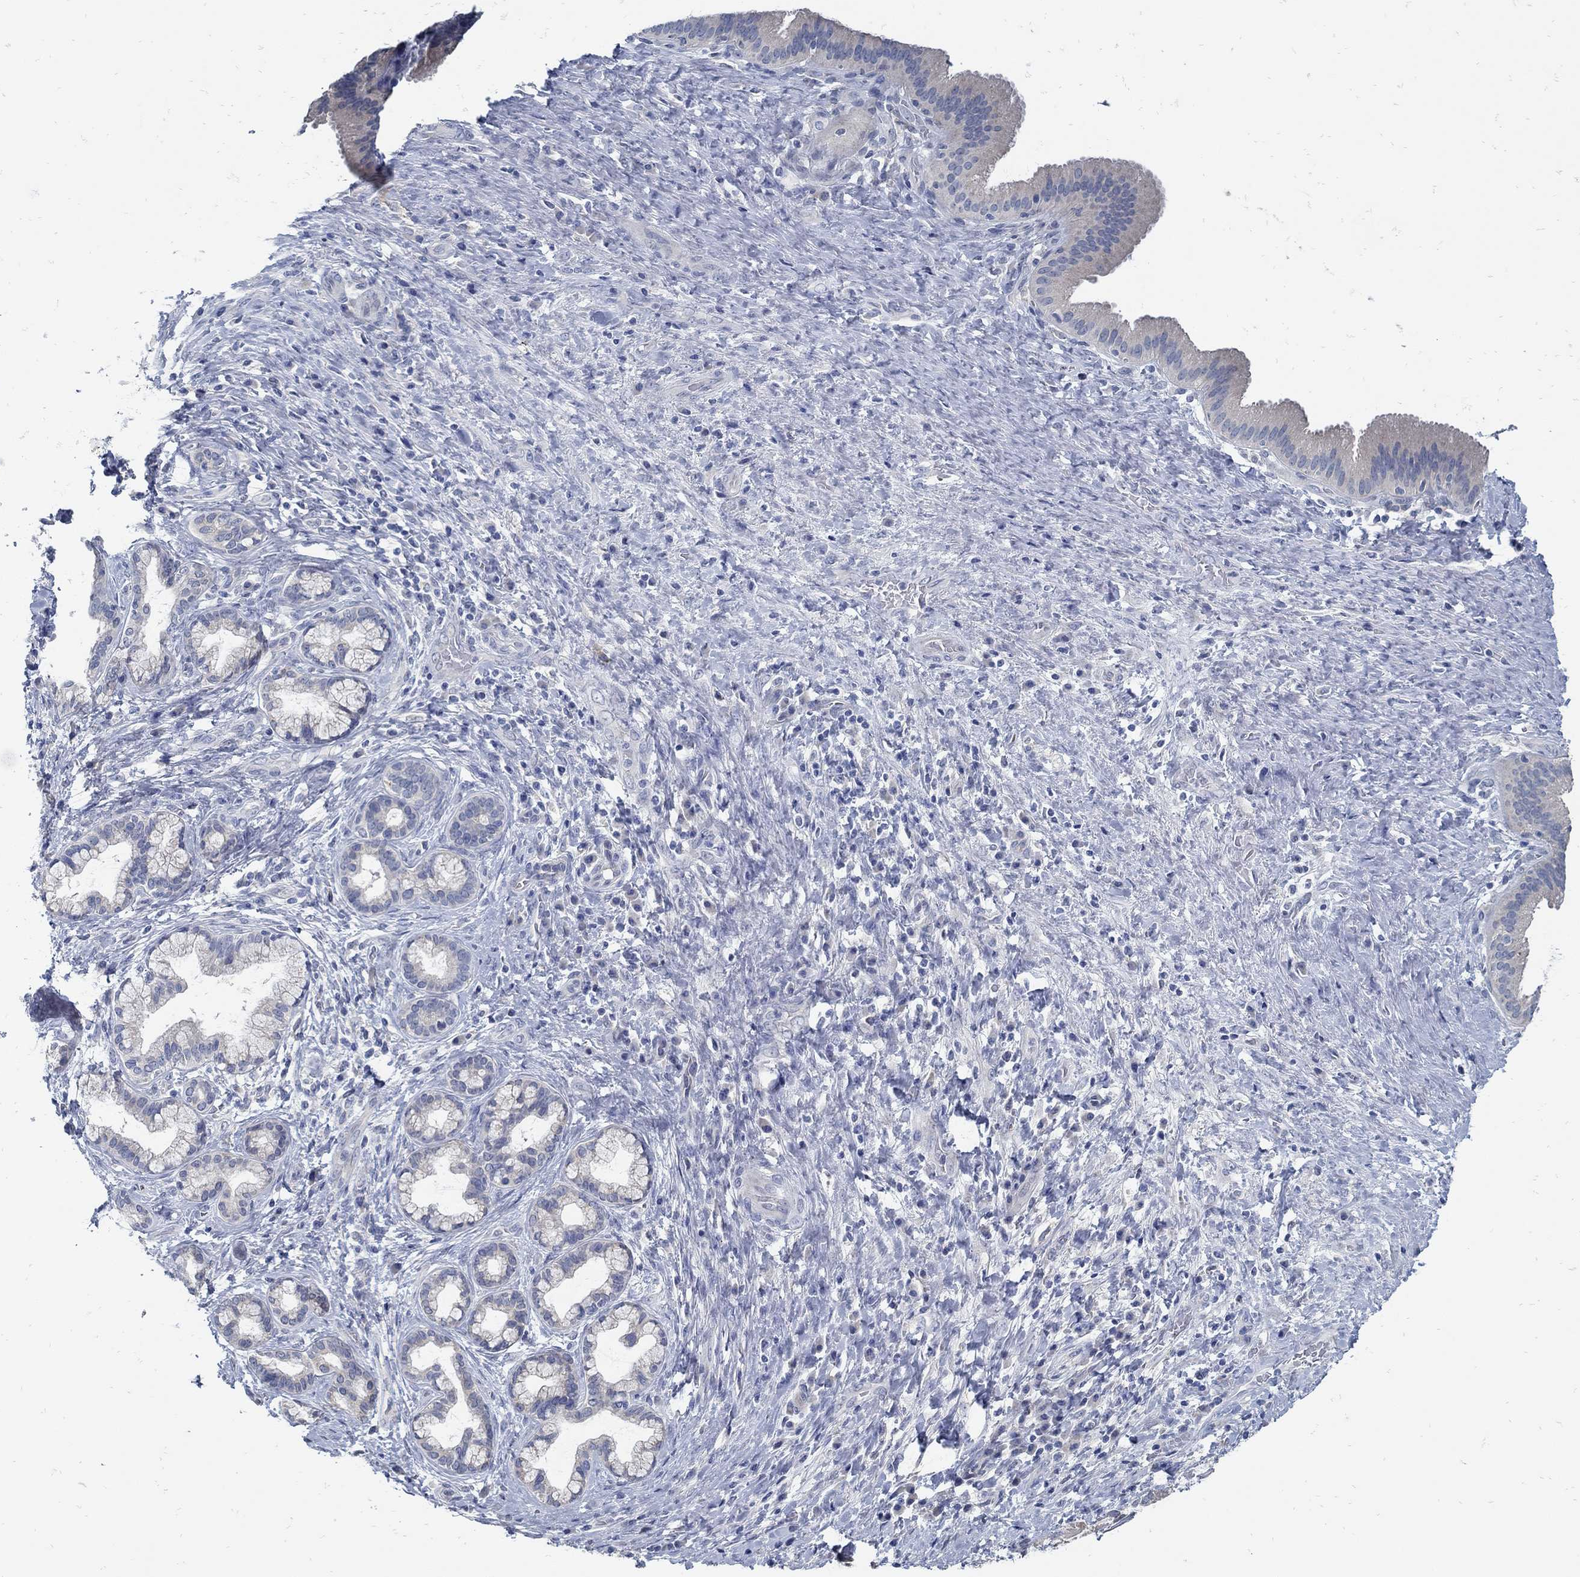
{"staining": {"intensity": "negative", "quantity": "none", "location": "none"}, "tissue": "liver cancer", "cell_type": "Tumor cells", "image_type": "cancer", "snomed": [{"axis": "morphology", "description": "Cholangiocarcinoma"}, {"axis": "topography", "description": "Liver"}], "caption": "Photomicrograph shows no significant protein staining in tumor cells of cholangiocarcinoma (liver).", "gene": "ZFAND4", "patient": {"sex": "female", "age": 73}}